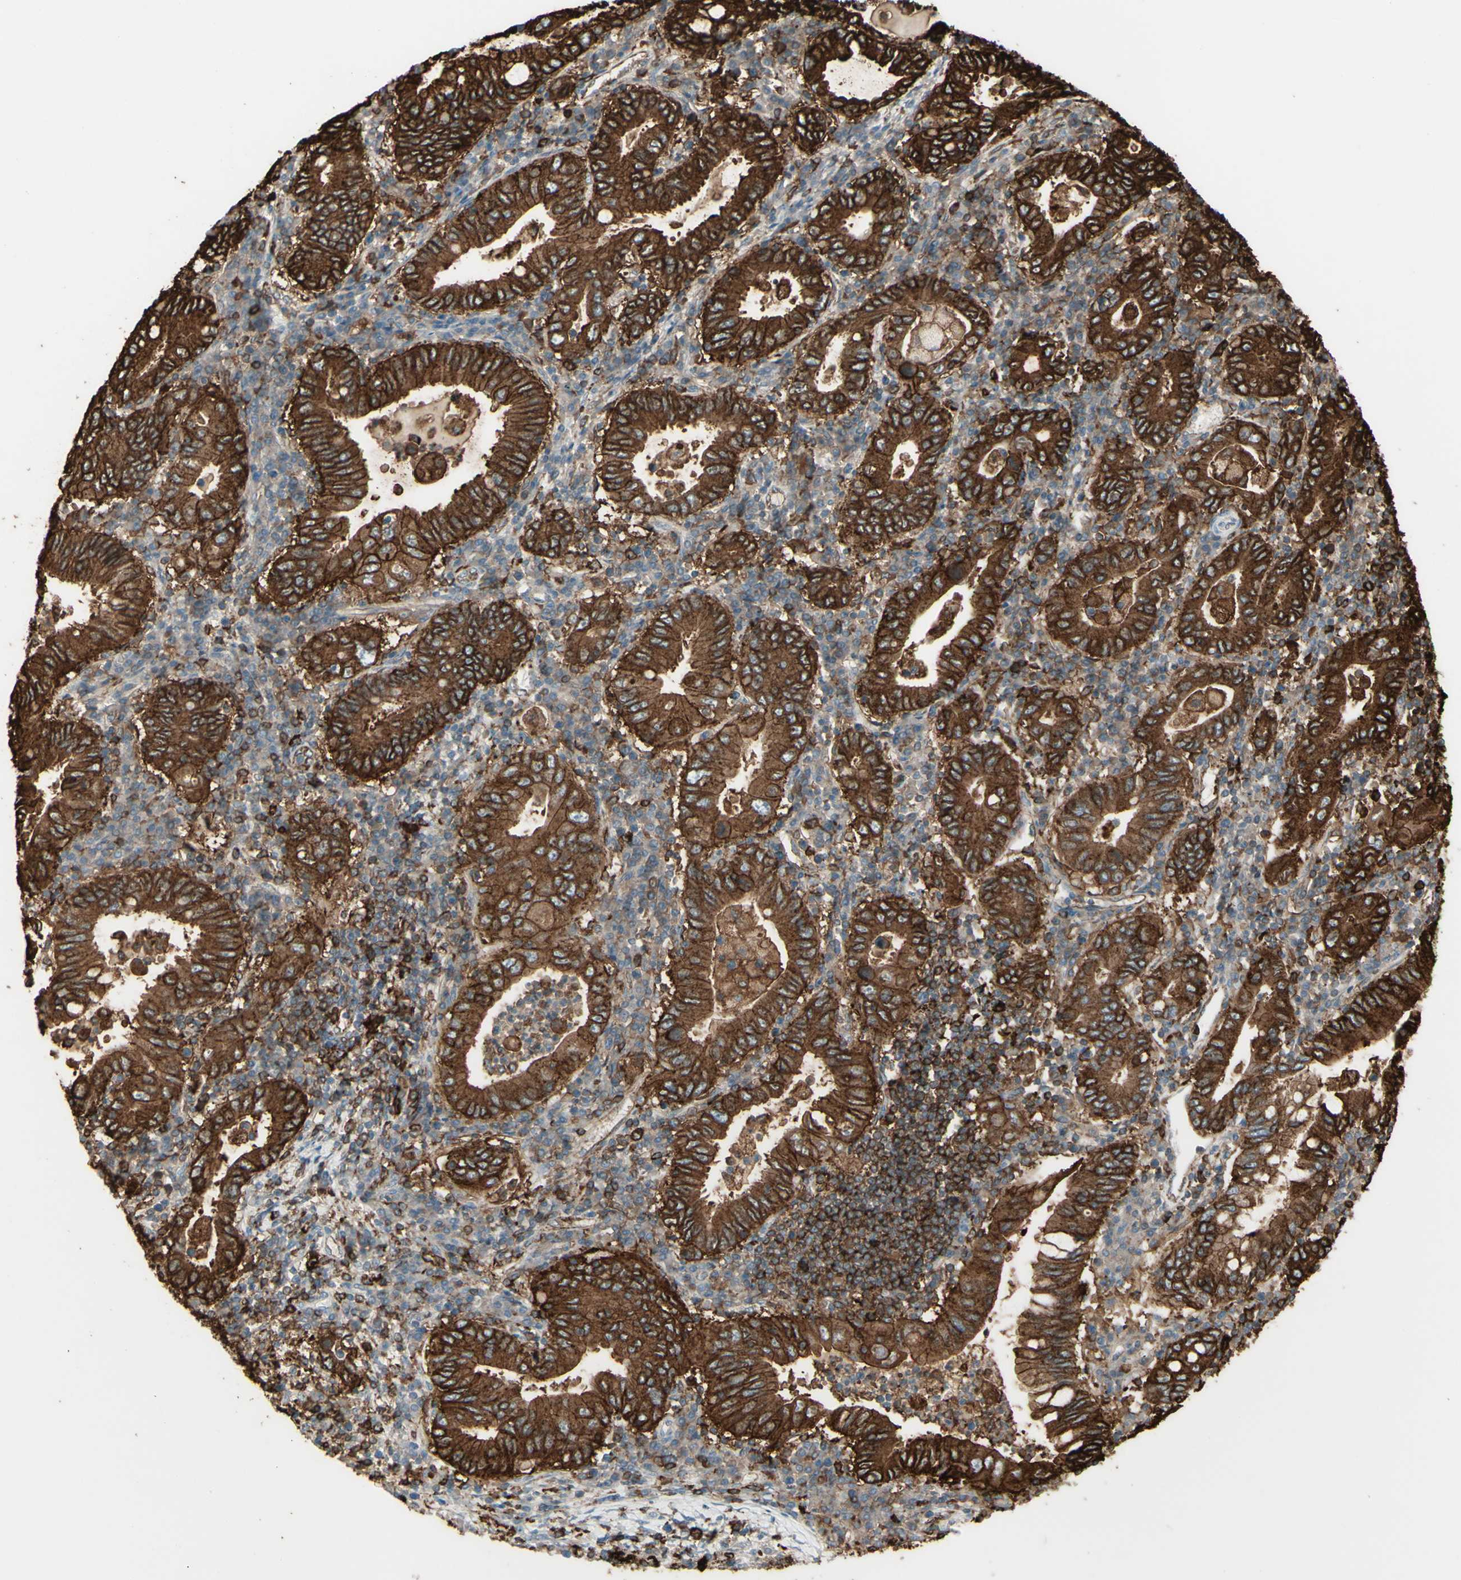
{"staining": {"intensity": "strong", "quantity": ">75%", "location": "cytoplasmic/membranous"}, "tissue": "stomach cancer", "cell_type": "Tumor cells", "image_type": "cancer", "snomed": [{"axis": "morphology", "description": "Normal tissue, NOS"}, {"axis": "morphology", "description": "Adenocarcinoma, NOS"}, {"axis": "topography", "description": "Esophagus"}, {"axis": "topography", "description": "Stomach, upper"}, {"axis": "topography", "description": "Peripheral nerve tissue"}], "caption": "Immunohistochemistry (IHC) of stomach cancer (adenocarcinoma) shows high levels of strong cytoplasmic/membranous positivity in approximately >75% of tumor cells.", "gene": "HLA-DPB1", "patient": {"sex": "male", "age": 62}}